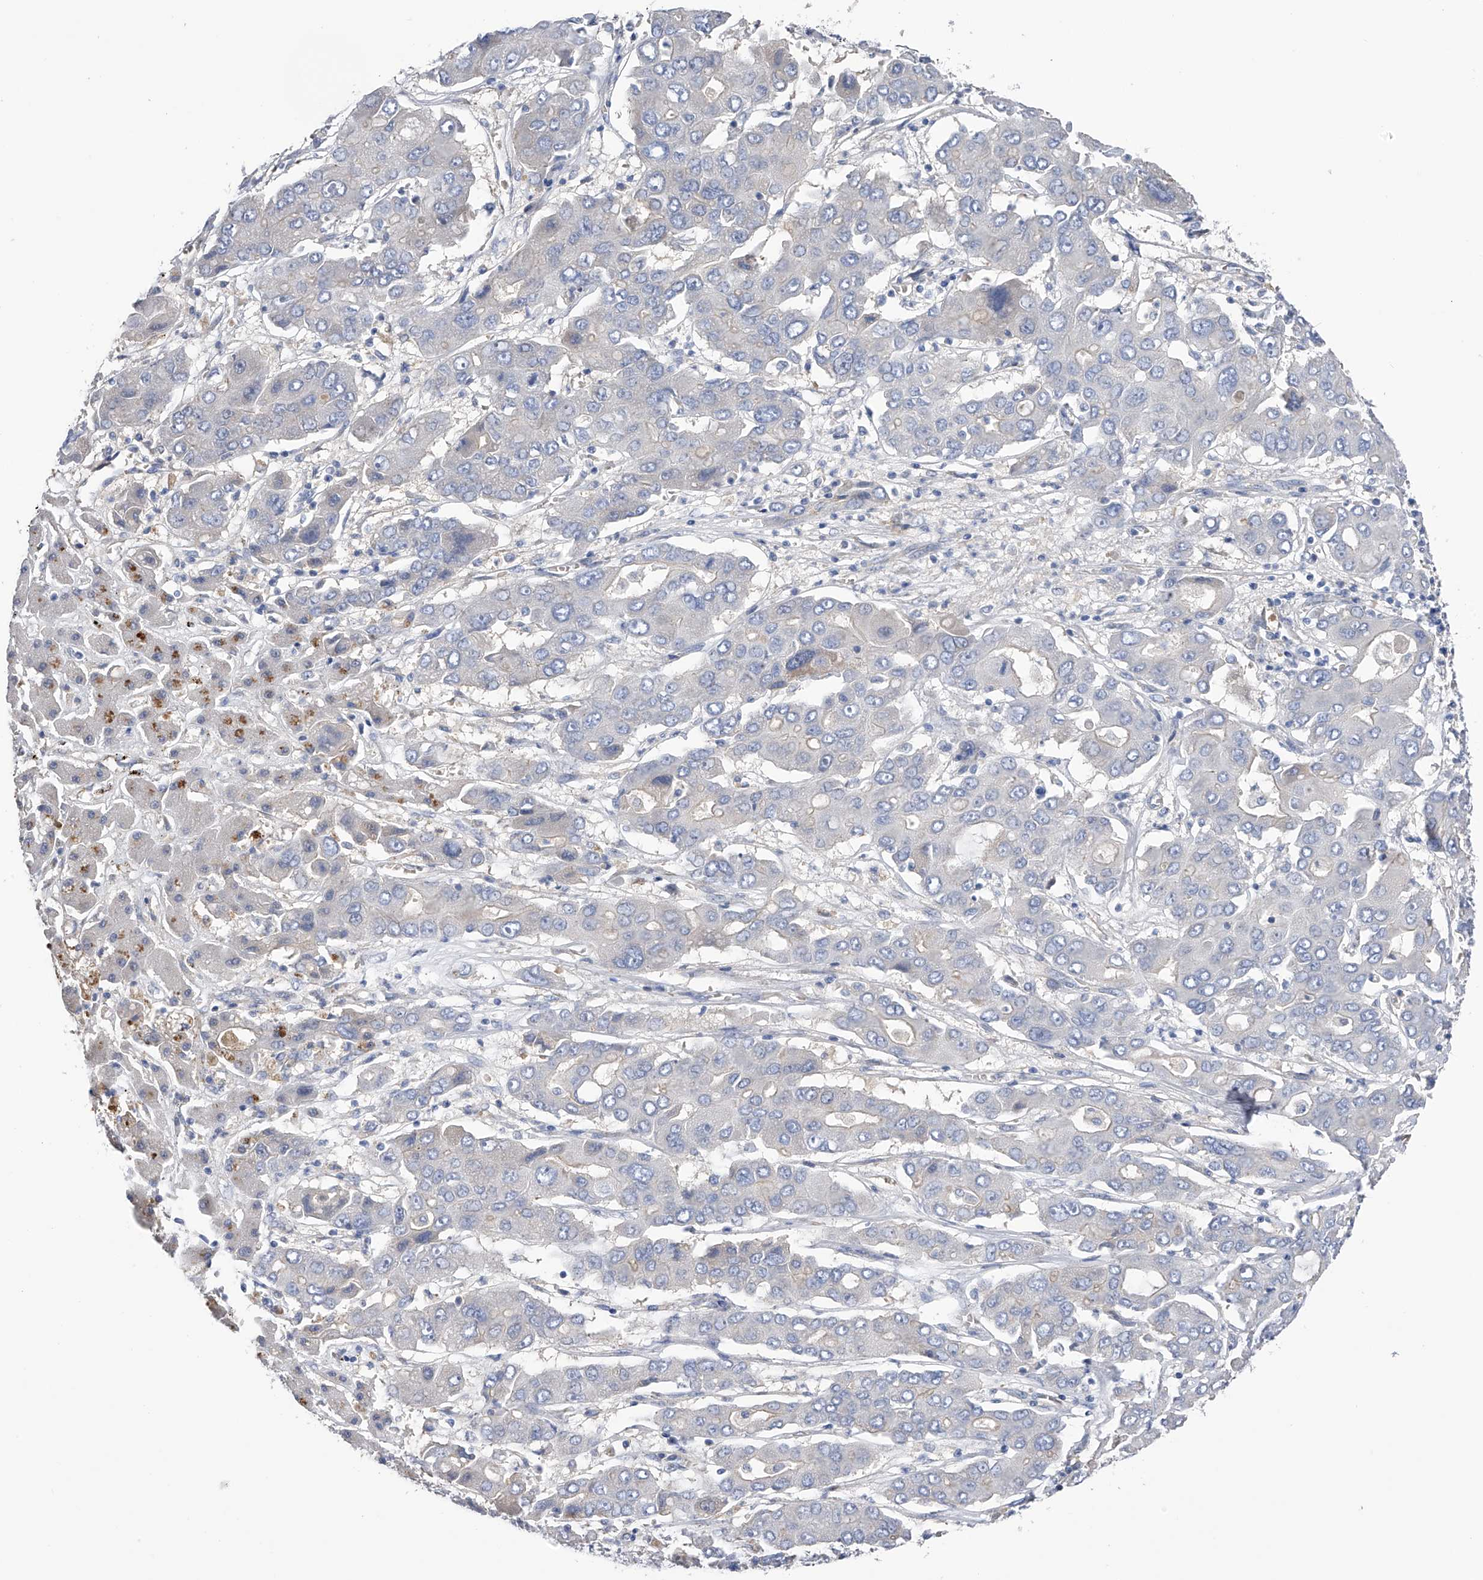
{"staining": {"intensity": "negative", "quantity": "none", "location": "none"}, "tissue": "liver cancer", "cell_type": "Tumor cells", "image_type": "cancer", "snomed": [{"axis": "morphology", "description": "Cholangiocarcinoma"}, {"axis": "topography", "description": "Liver"}], "caption": "High magnification brightfield microscopy of cholangiocarcinoma (liver) stained with DAB (3,3'-diaminobenzidine) (brown) and counterstained with hematoxylin (blue): tumor cells show no significant expression. Nuclei are stained in blue.", "gene": "RWDD2A", "patient": {"sex": "male", "age": 67}}